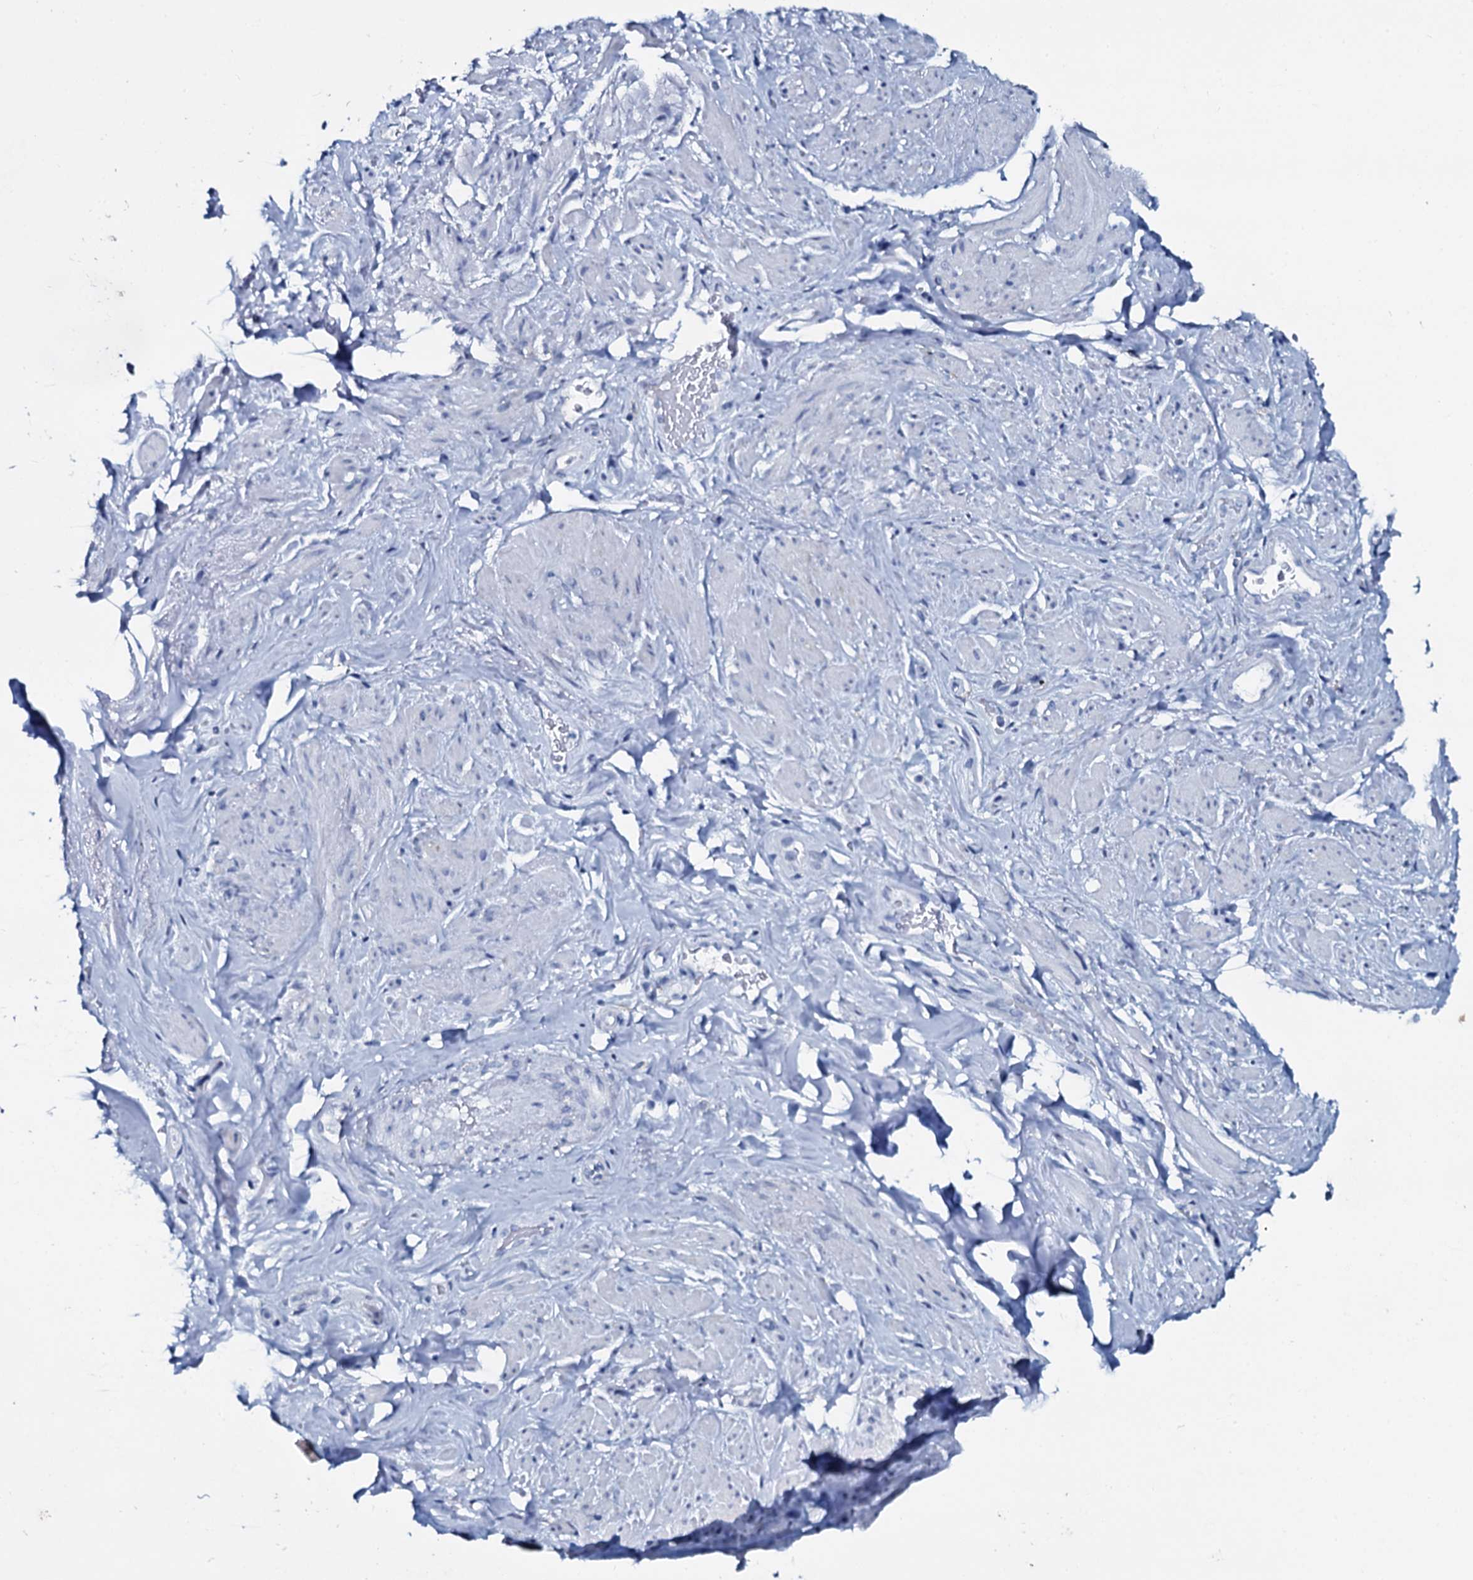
{"staining": {"intensity": "negative", "quantity": "none", "location": "none"}, "tissue": "smooth muscle", "cell_type": "Smooth muscle cells", "image_type": "normal", "snomed": [{"axis": "morphology", "description": "Normal tissue, NOS"}, {"axis": "topography", "description": "Smooth muscle"}, {"axis": "topography", "description": "Peripheral nerve tissue"}], "caption": "Smooth muscle cells show no significant positivity in unremarkable smooth muscle.", "gene": "SLC4A7", "patient": {"sex": "male", "age": 69}}